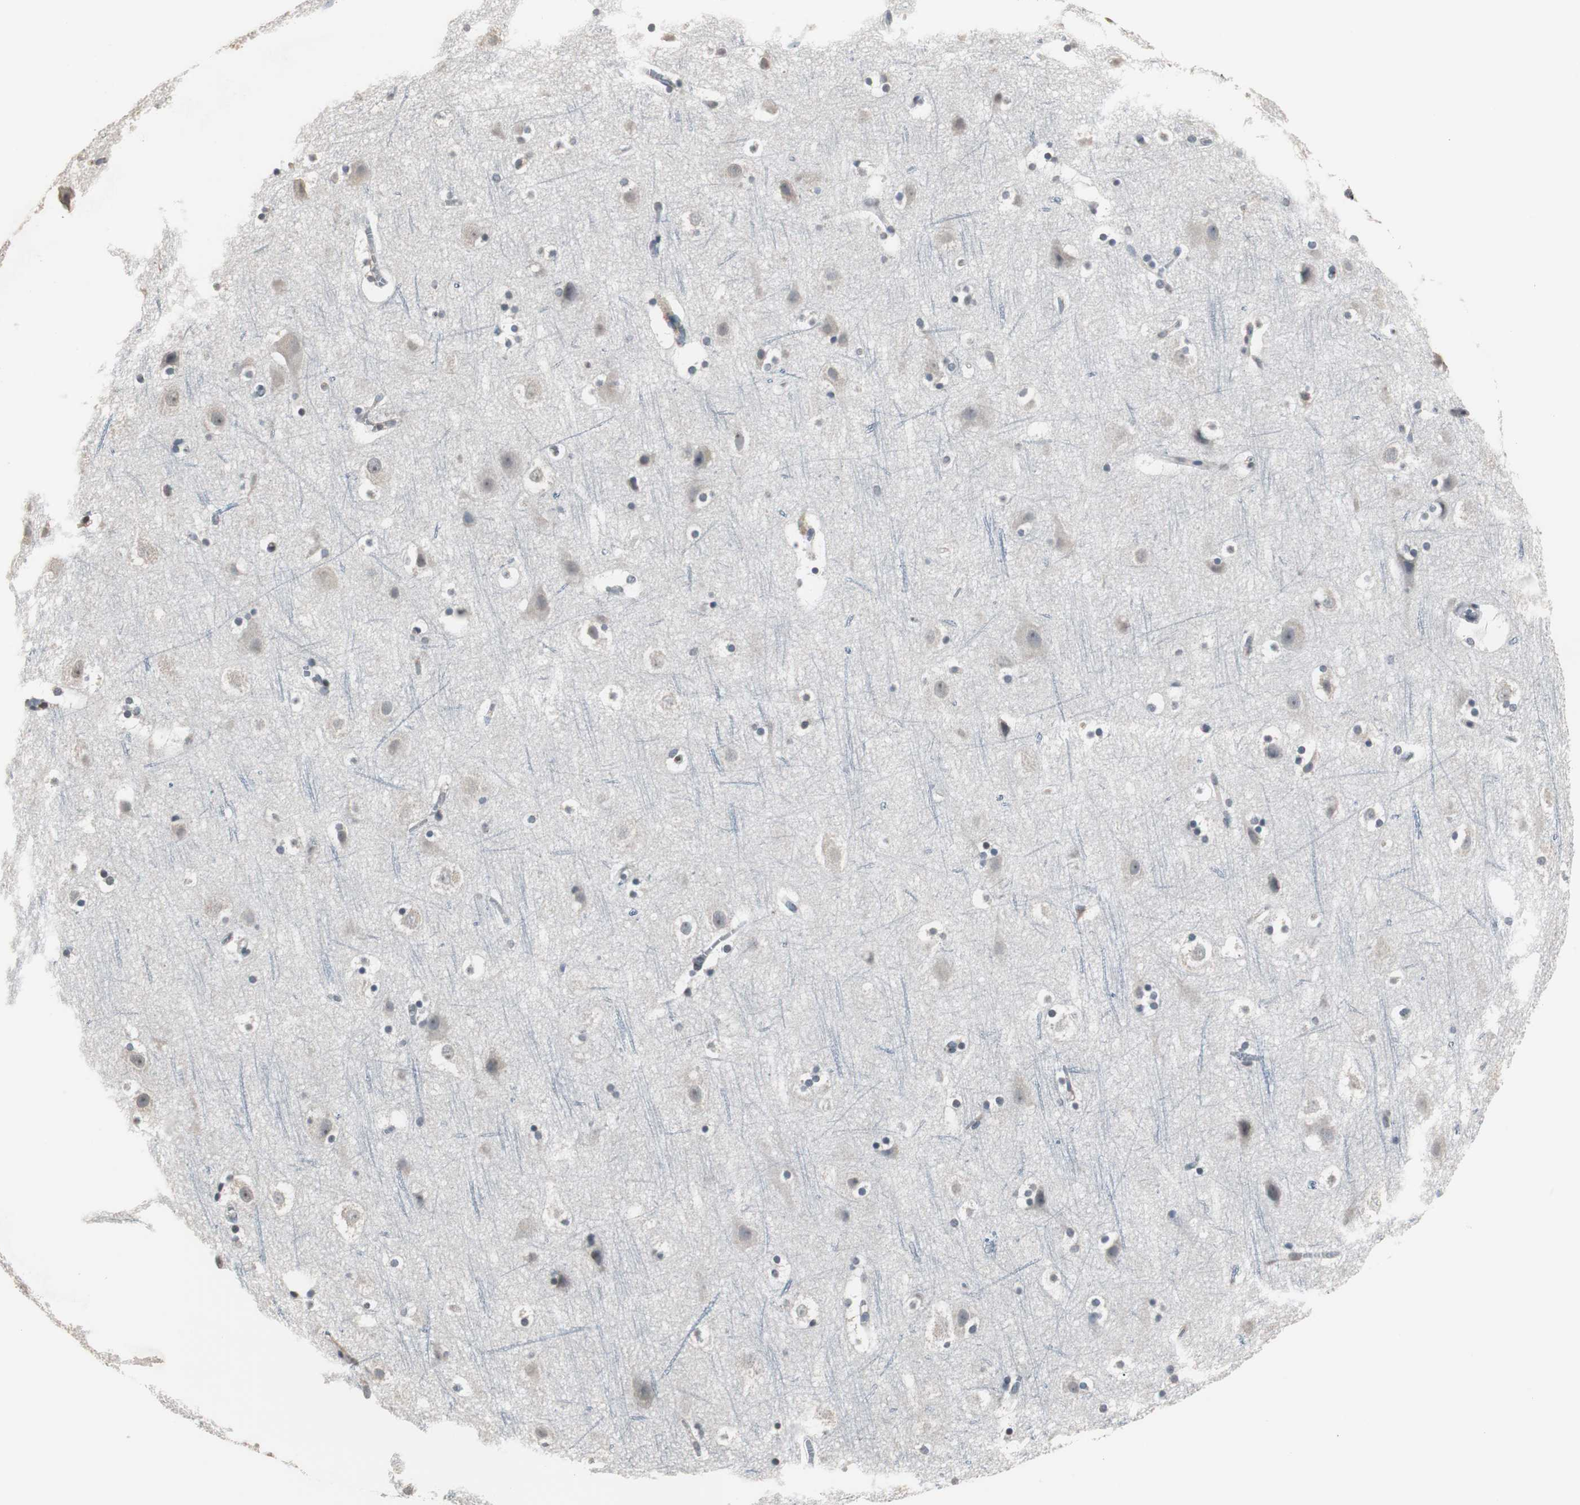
{"staining": {"intensity": "negative", "quantity": "none", "location": "none"}, "tissue": "cerebral cortex", "cell_type": "Endothelial cells", "image_type": "normal", "snomed": [{"axis": "morphology", "description": "Normal tissue, NOS"}, {"axis": "topography", "description": "Cerebral cortex"}], "caption": "High power microscopy histopathology image of an immunohistochemistry micrograph of normal cerebral cortex, revealing no significant expression in endothelial cells.", "gene": "TOP2A", "patient": {"sex": "male", "age": 45}}